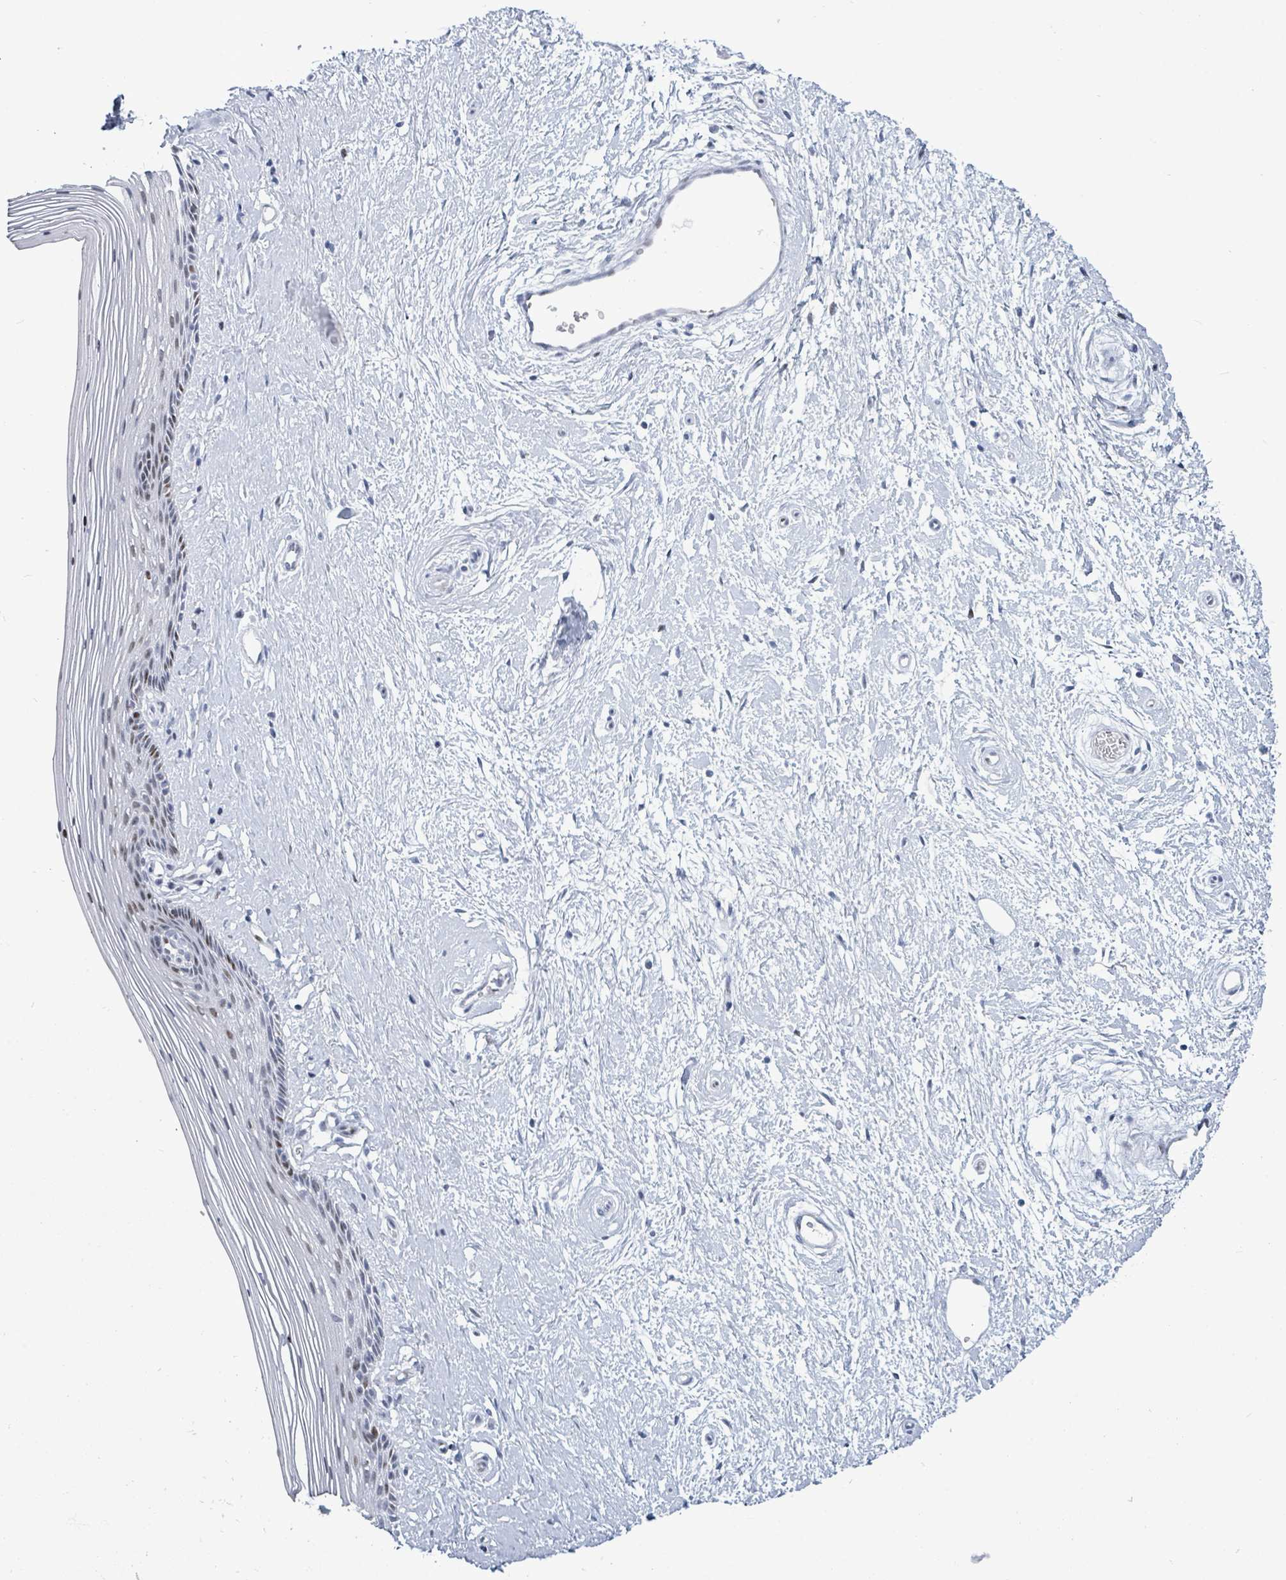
{"staining": {"intensity": "weak", "quantity": "<25%", "location": "nuclear"}, "tissue": "vagina", "cell_type": "Squamous epithelial cells", "image_type": "normal", "snomed": [{"axis": "morphology", "description": "Normal tissue, NOS"}, {"axis": "topography", "description": "Vagina"}], "caption": "Vagina stained for a protein using IHC demonstrates no staining squamous epithelial cells.", "gene": "MALL", "patient": {"sex": "female", "age": 46}}